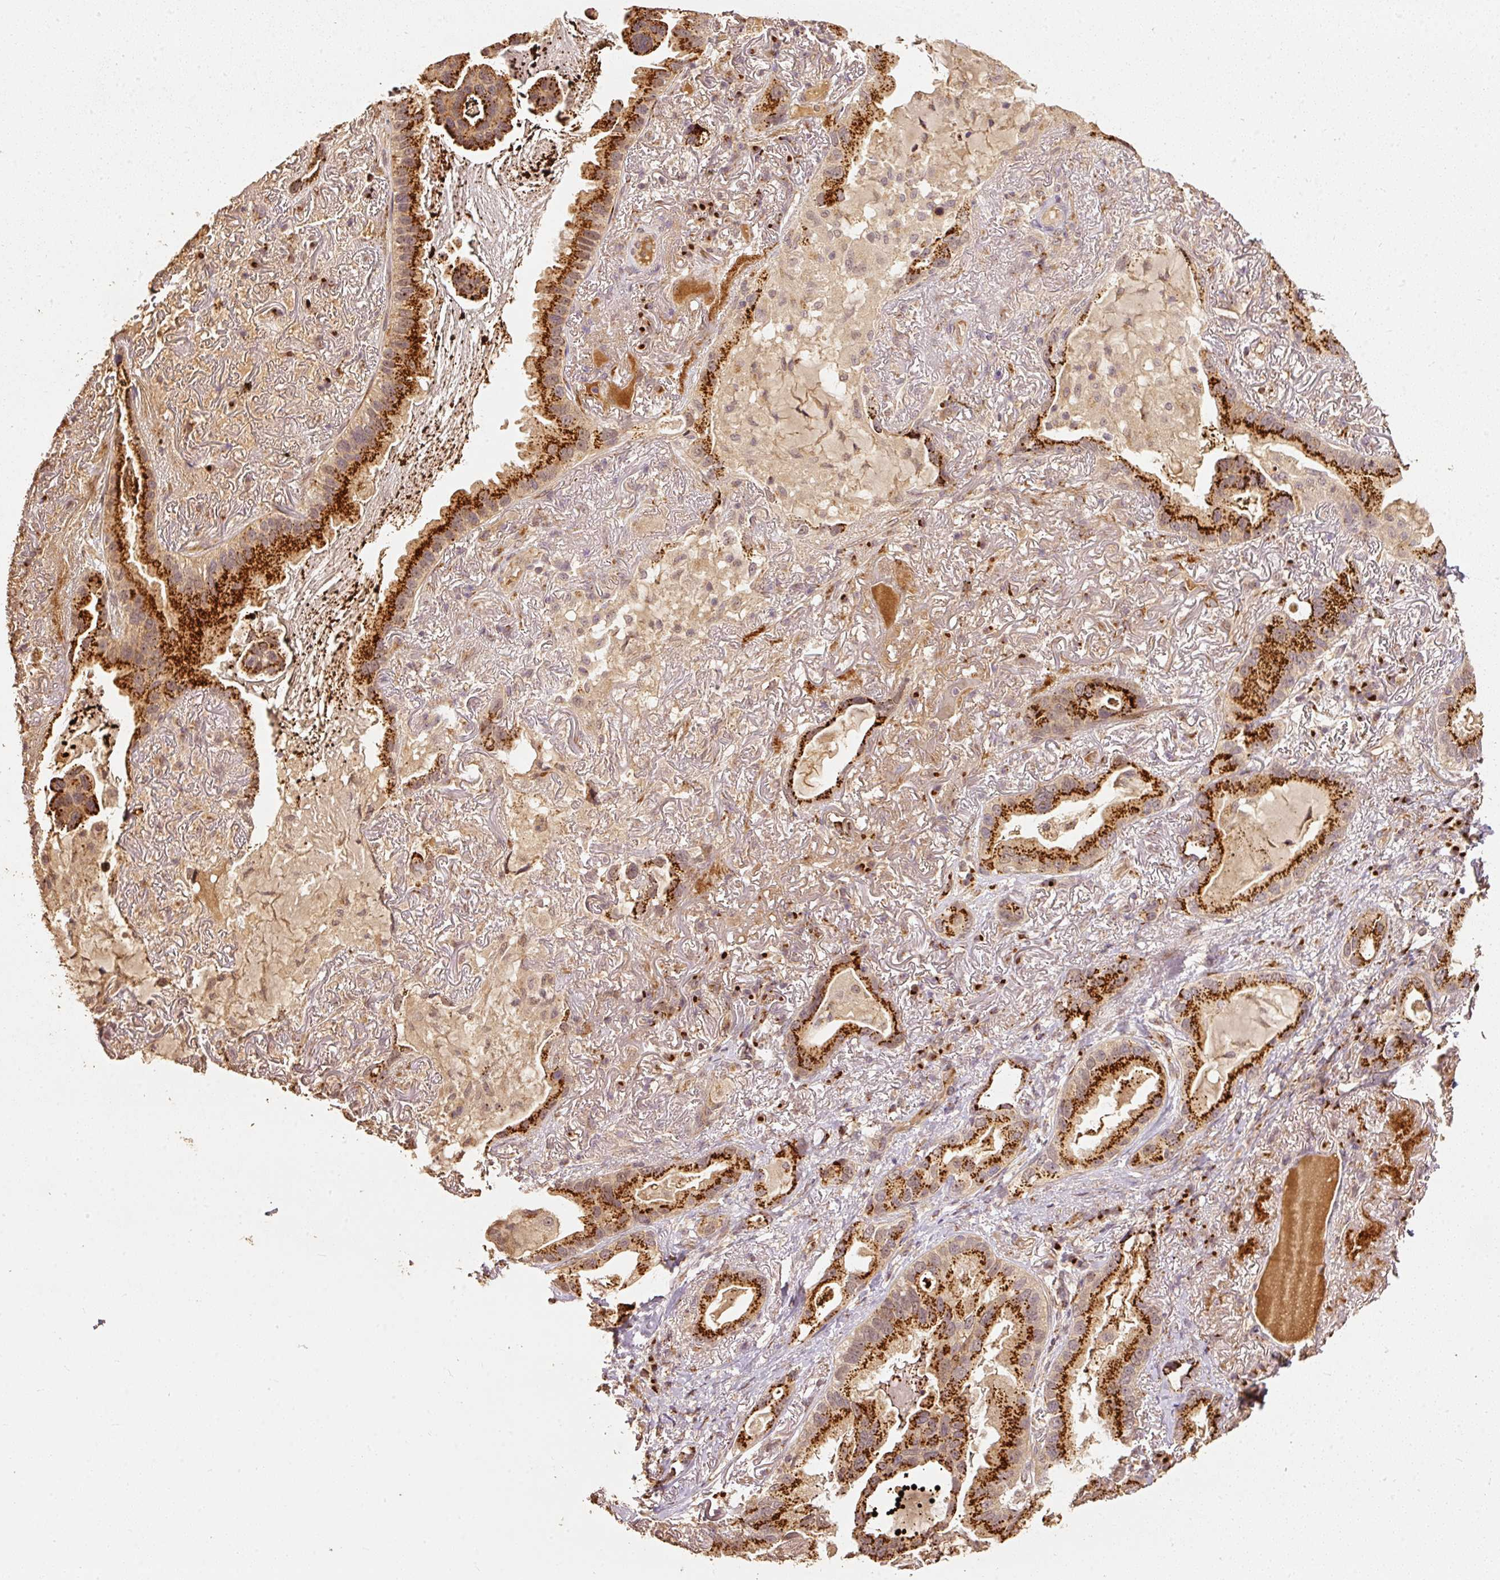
{"staining": {"intensity": "strong", "quantity": ">75%", "location": "cytoplasmic/membranous"}, "tissue": "lung cancer", "cell_type": "Tumor cells", "image_type": "cancer", "snomed": [{"axis": "morphology", "description": "Adenocarcinoma, NOS"}, {"axis": "topography", "description": "Lung"}], "caption": "Brown immunohistochemical staining in human adenocarcinoma (lung) reveals strong cytoplasmic/membranous positivity in approximately >75% of tumor cells.", "gene": "FUT8", "patient": {"sex": "female", "age": 69}}